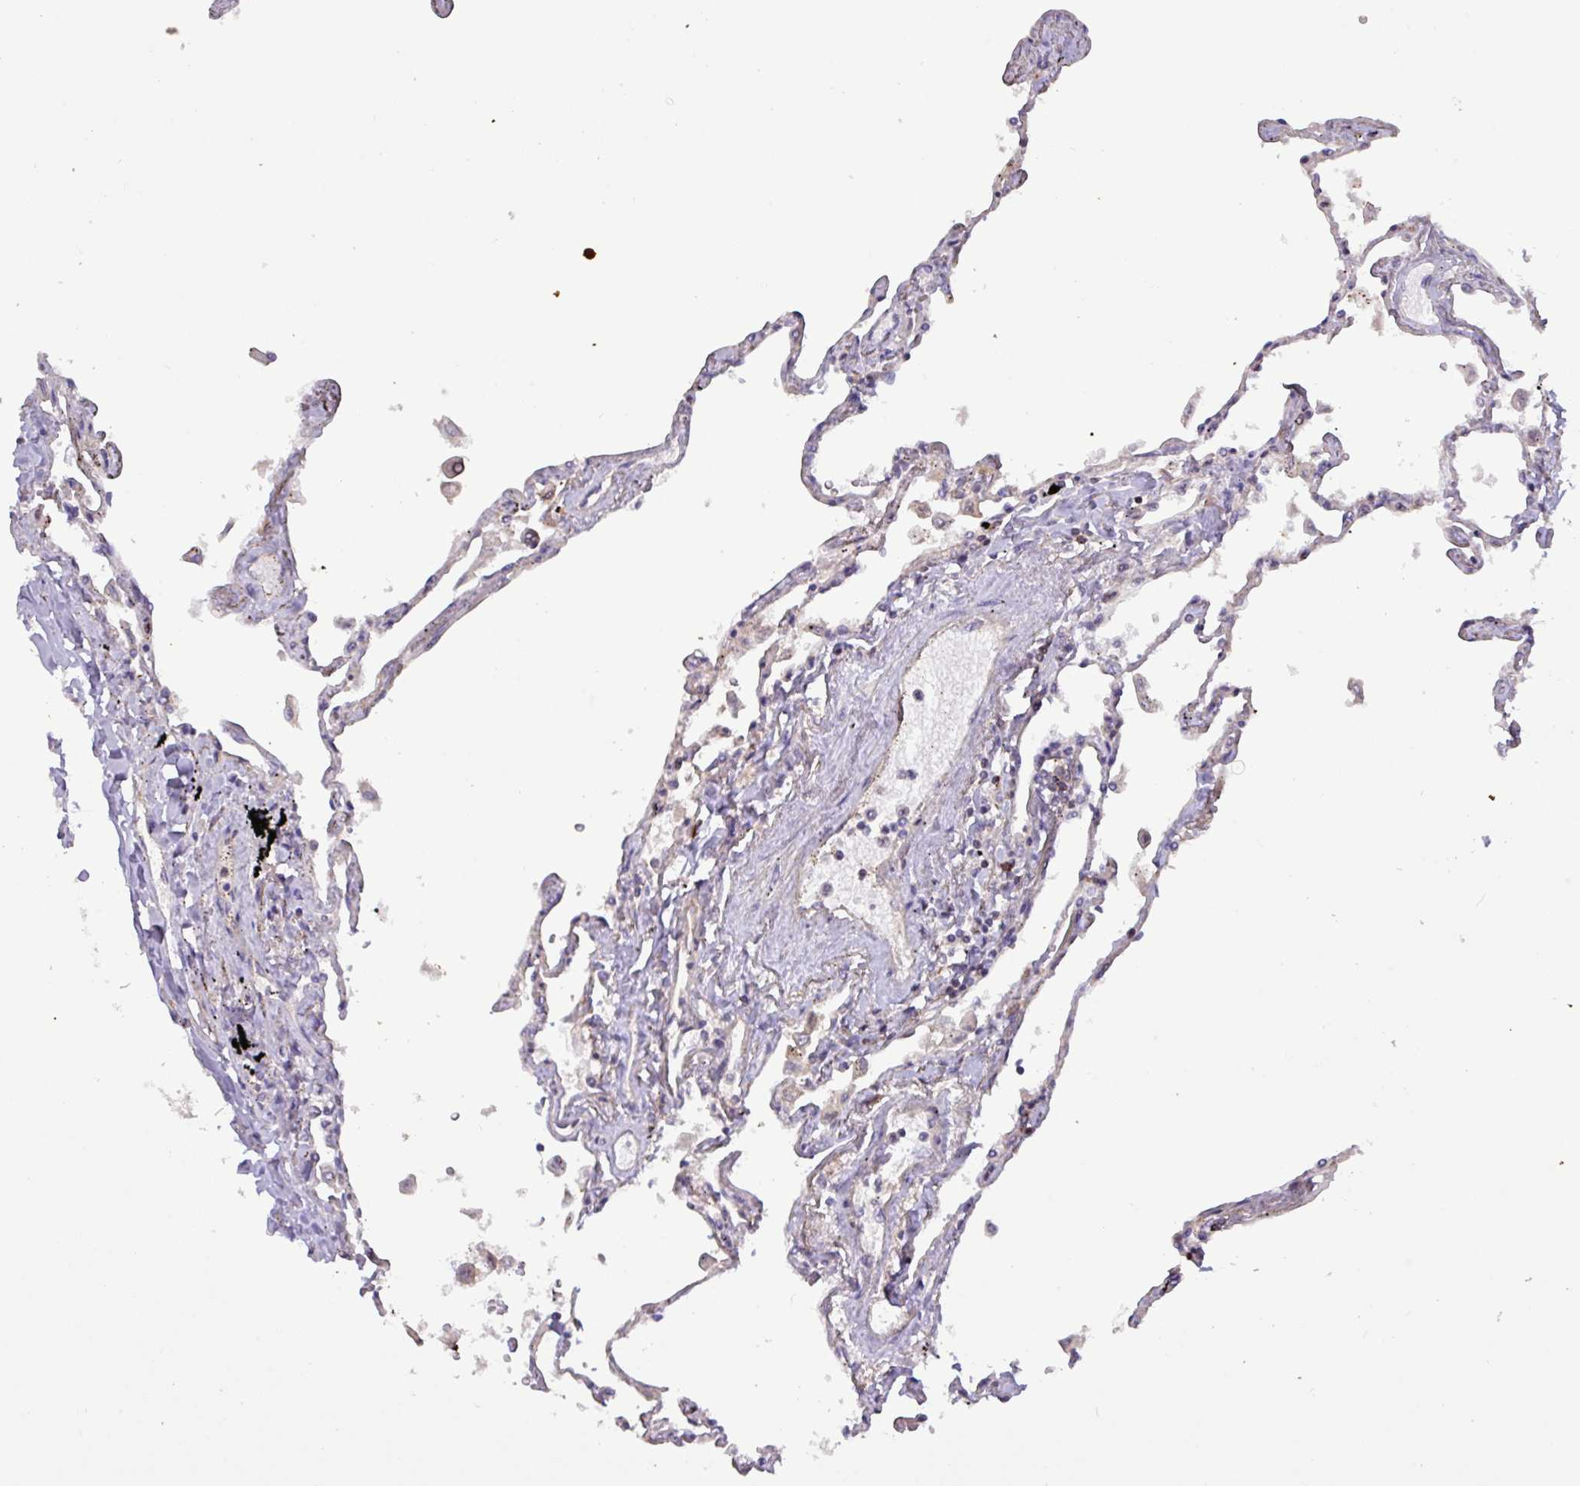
{"staining": {"intensity": "moderate", "quantity": "<25%", "location": "cytoplasmic/membranous,nuclear"}, "tissue": "lung", "cell_type": "Alveolar cells", "image_type": "normal", "snomed": [{"axis": "morphology", "description": "Normal tissue, NOS"}, {"axis": "topography", "description": "Lung"}], "caption": "Immunohistochemical staining of benign lung reveals <25% levels of moderate cytoplasmic/membranous,nuclear protein expression in approximately <25% of alveolar cells.", "gene": "CNTRL", "patient": {"sex": "female", "age": 67}}